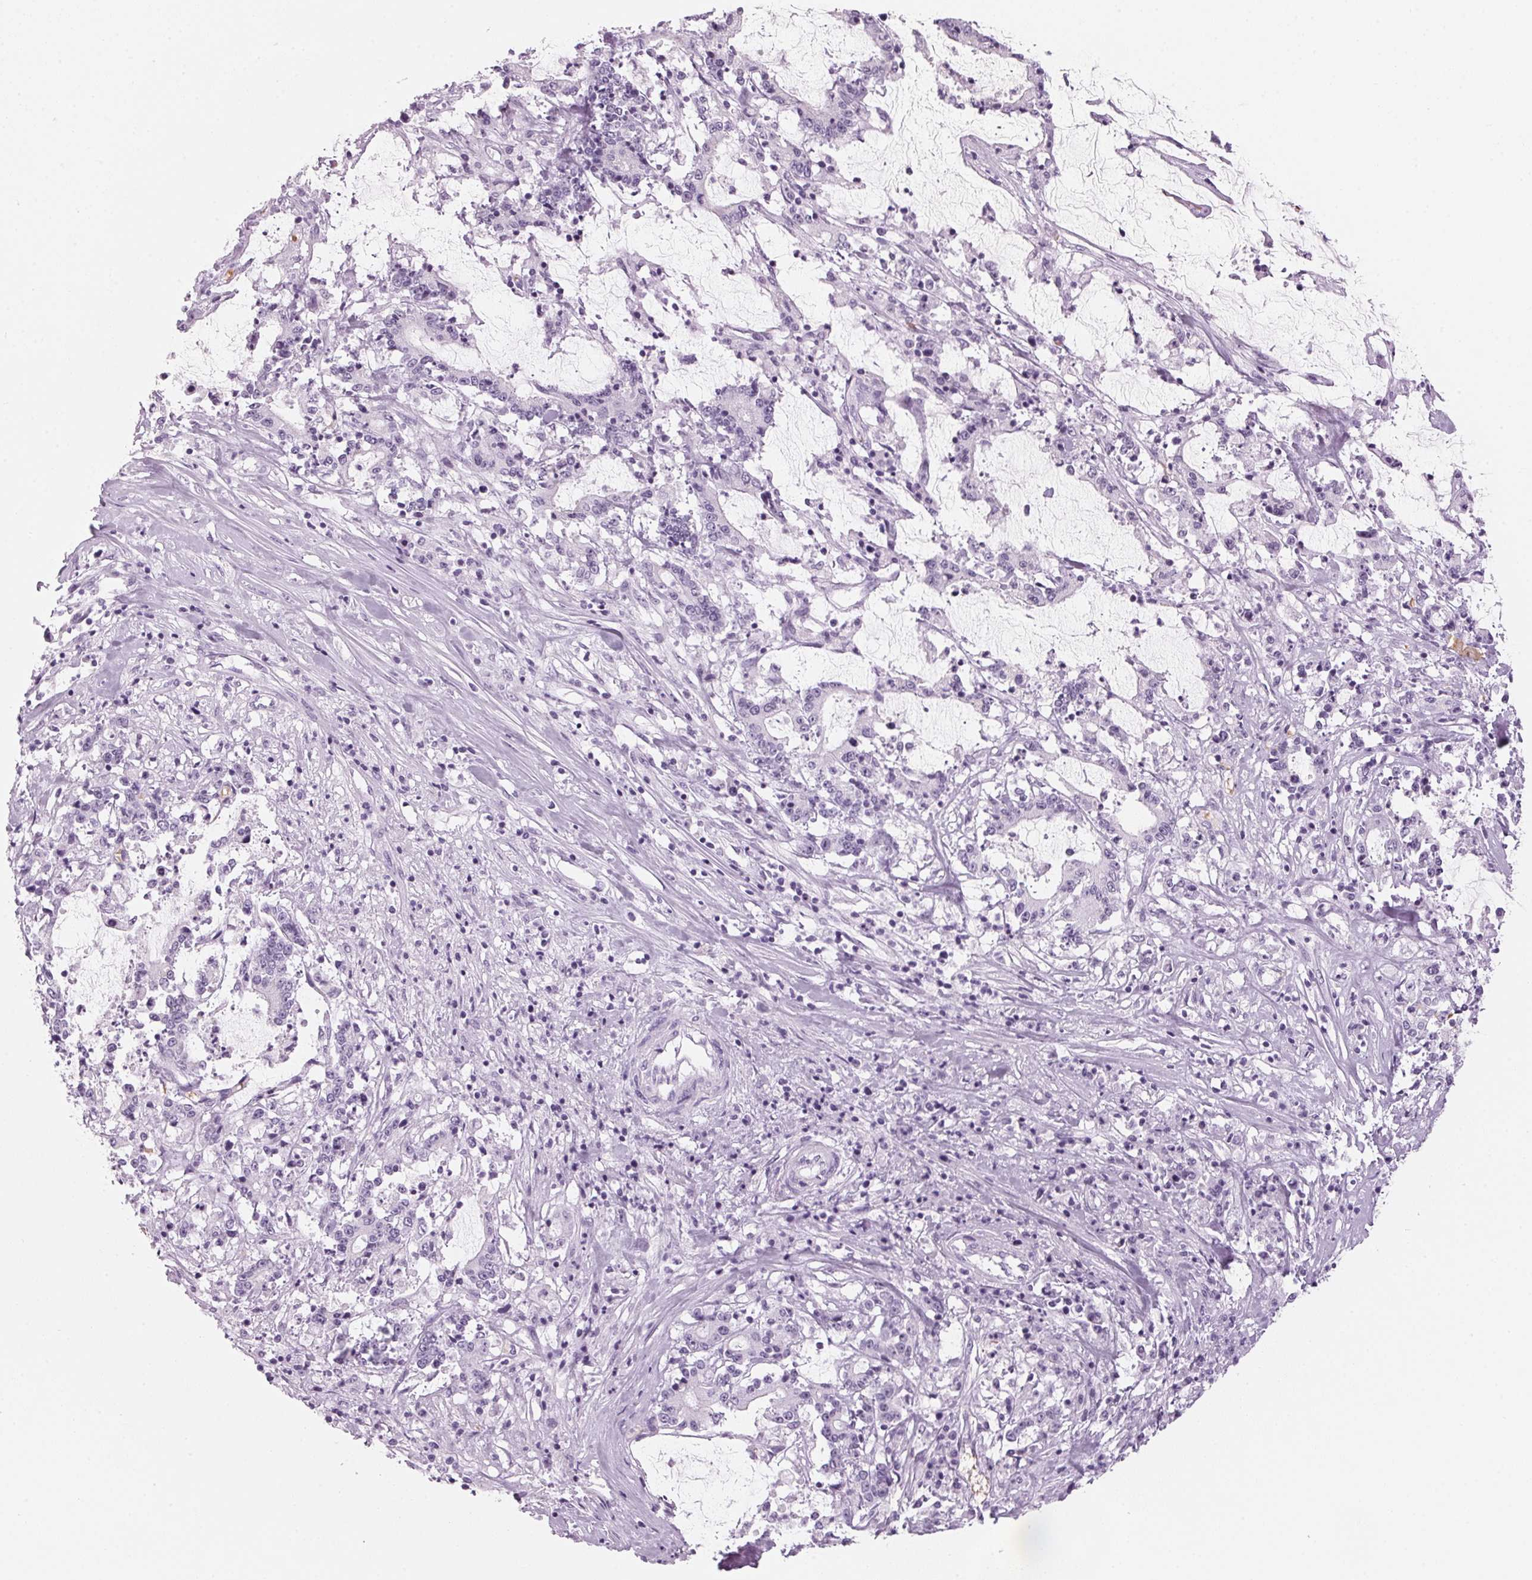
{"staining": {"intensity": "negative", "quantity": "none", "location": "none"}, "tissue": "stomach cancer", "cell_type": "Tumor cells", "image_type": "cancer", "snomed": [{"axis": "morphology", "description": "Adenocarcinoma, NOS"}, {"axis": "topography", "description": "Stomach, upper"}], "caption": "This histopathology image is of stomach cancer stained with immunohistochemistry (IHC) to label a protein in brown with the nuclei are counter-stained blue. There is no expression in tumor cells. (DAB (3,3'-diaminobenzidine) immunohistochemistry with hematoxylin counter stain).", "gene": "DNTTIP2", "patient": {"sex": "male", "age": 68}}